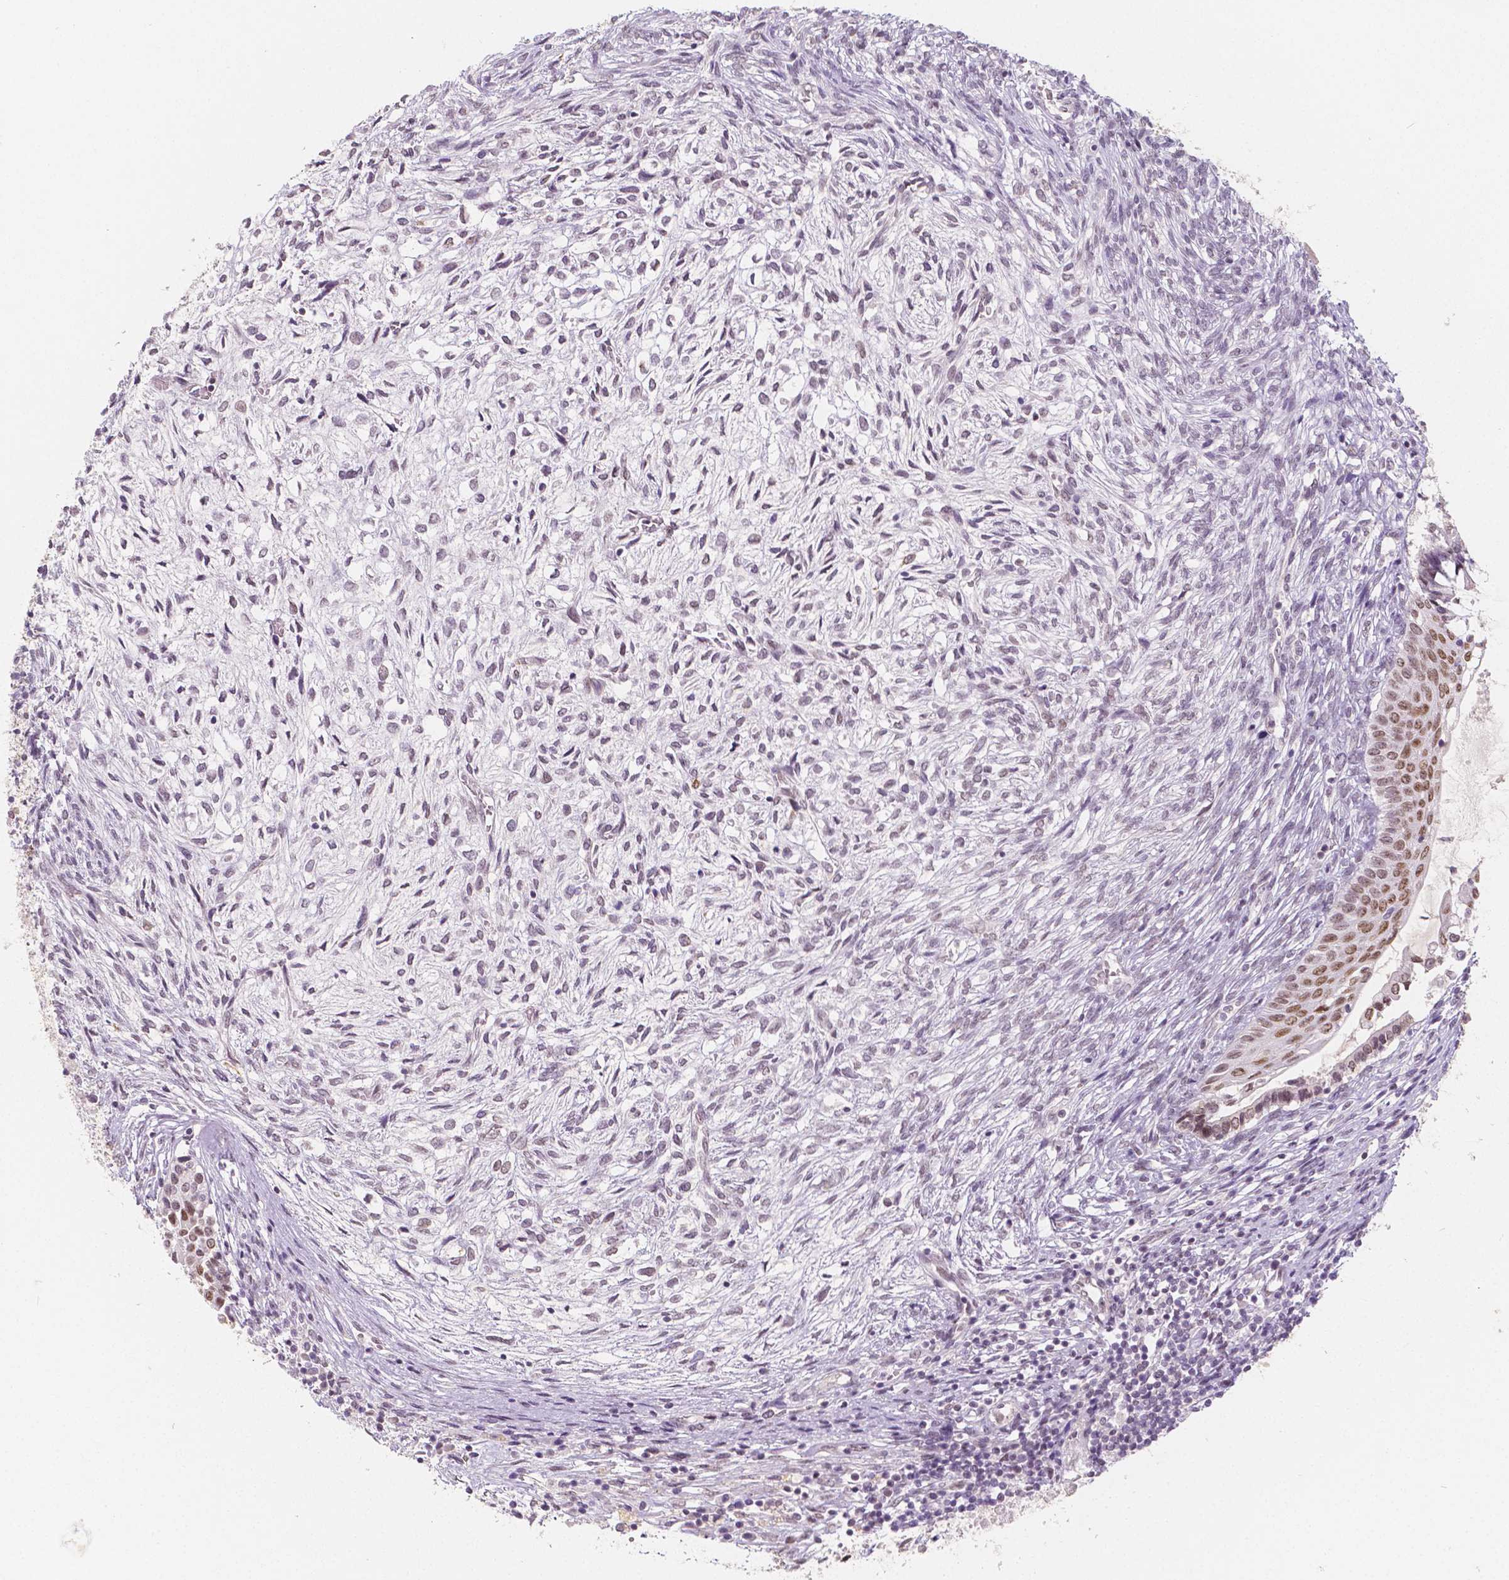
{"staining": {"intensity": "moderate", "quantity": ">75%", "location": "nuclear"}, "tissue": "testis cancer", "cell_type": "Tumor cells", "image_type": "cancer", "snomed": [{"axis": "morphology", "description": "Carcinoma, Embryonal, NOS"}, {"axis": "topography", "description": "Testis"}], "caption": "Protein staining of testis cancer (embryonal carcinoma) tissue demonstrates moderate nuclear positivity in approximately >75% of tumor cells.", "gene": "KDM5B", "patient": {"sex": "male", "age": 37}}